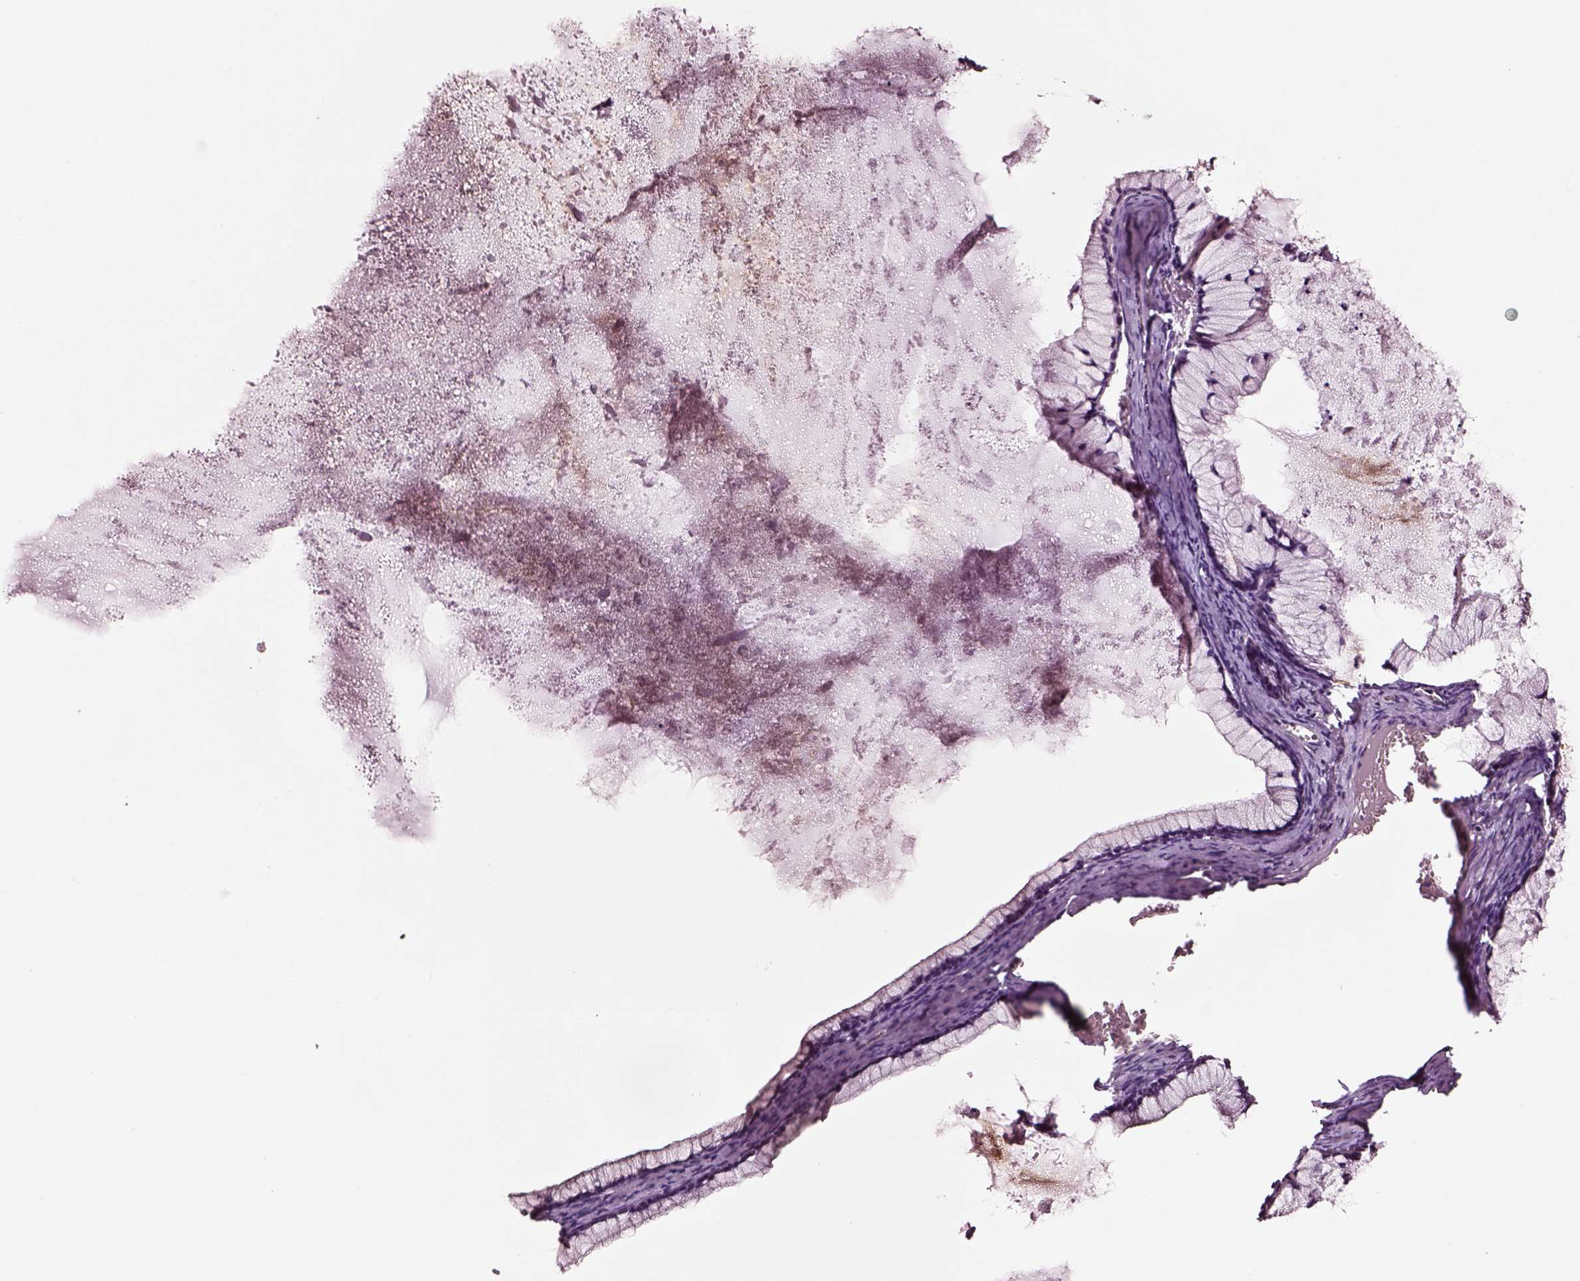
{"staining": {"intensity": "negative", "quantity": "none", "location": "none"}, "tissue": "ovarian cancer", "cell_type": "Tumor cells", "image_type": "cancer", "snomed": [{"axis": "morphology", "description": "Cystadenocarcinoma, mucinous, NOS"}, {"axis": "topography", "description": "Ovary"}], "caption": "Protein analysis of ovarian mucinous cystadenocarcinoma demonstrates no significant staining in tumor cells.", "gene": "SOX10", "patient": {"sex": "female", "age": 41}}